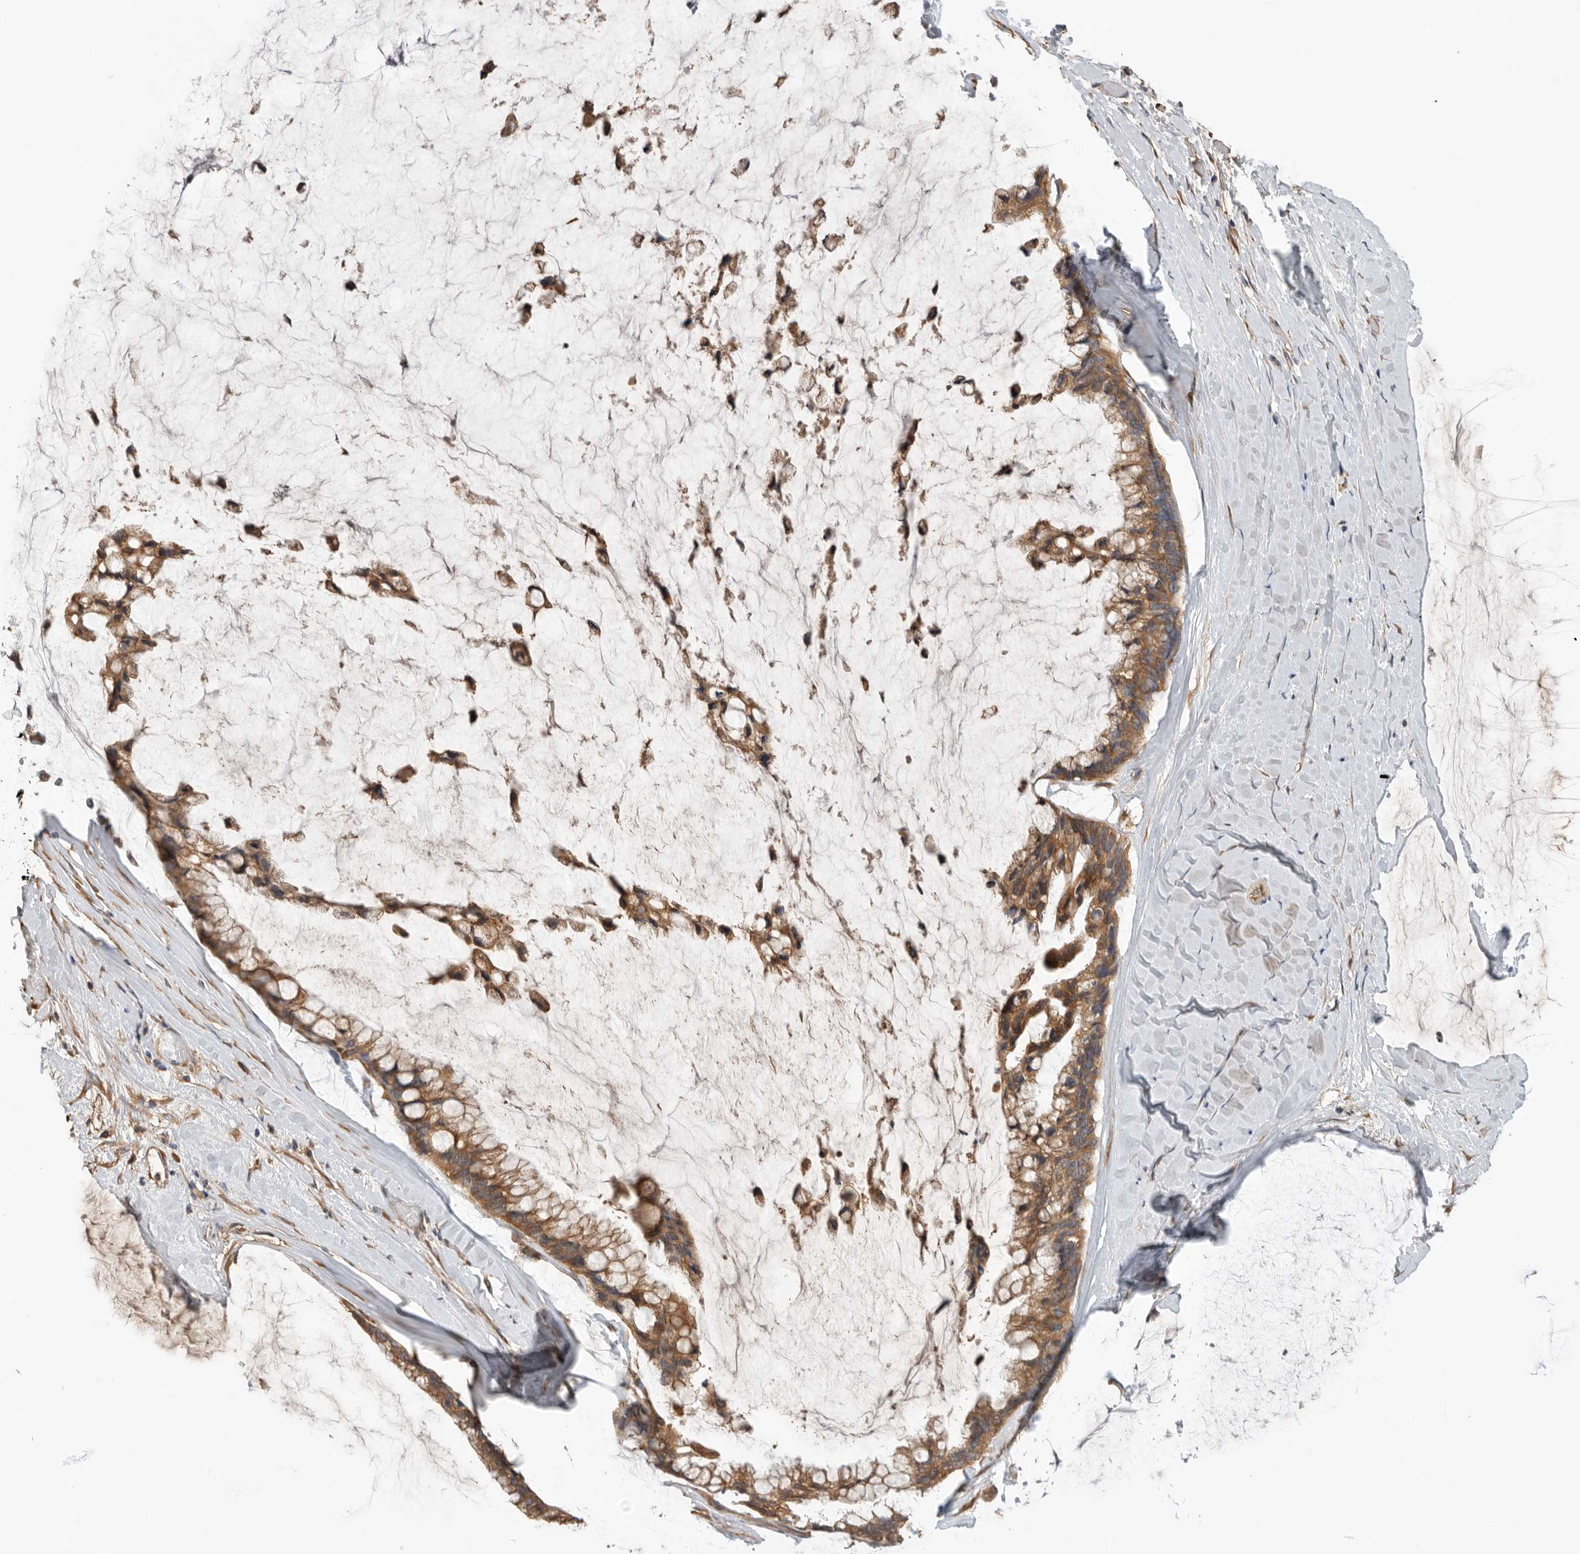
{"staining": {"intensity": "moderate", "quantity": ">75%", "location": "cytoplasmic/membranous"}, "tissue": "ovarian cancer", "cell_type": "Tumor cells", "image_type": "cancer", "snomed": [{"axis": "morphology", "description": "Cystadenocarcinoma, mucinous, NOS"}, {"axis": "topography", "description": "Ovary"}], "caption": "The histopathology image demonstrates a brown stain indicating the presence of a protein in the cytoplasmic/membranous of tumor cells in ovarian cancer. (Stains: DAB (3,3'-diaminobenzidine) in brown, nuclei in blue, Microscopy: brightfield microscopy at high magnification).", "gene": "CDC42BPB", "patient": {"sex": "female", "age": 39}}